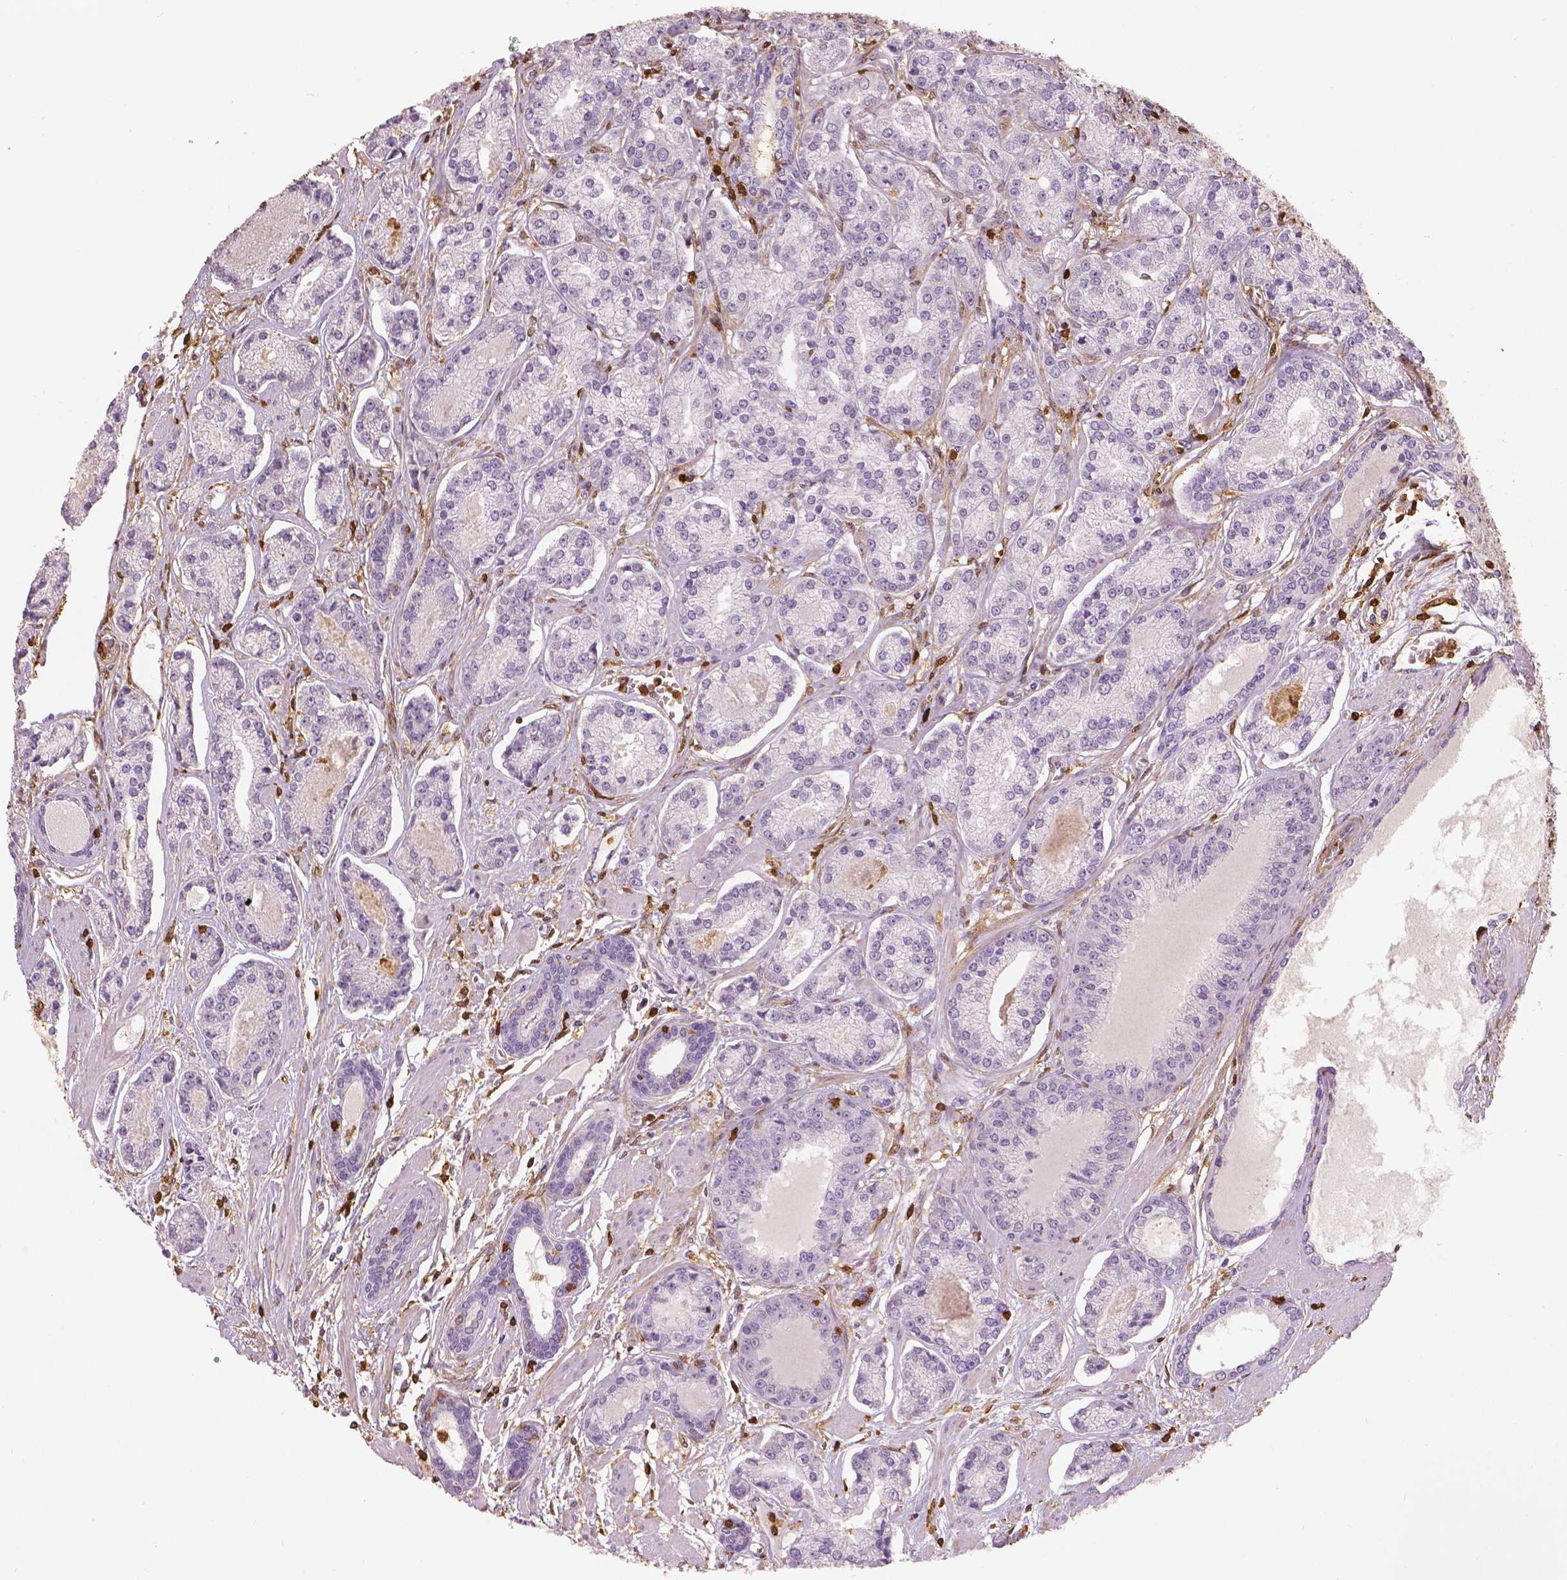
{"staining": {"intensity": "negative", "quantity": "none", "location": "none"}, "tissue": "prostate cancer", "cell_type": "Tumor cells", "image_type": "cancer", "snomed": [{"axis": "morphology", "description": "Adenocarcinoma, NOS"}, {"axis": "topography", "description": "Prostate"}], "caption": "This is an immunohistochemistry (IHC) histopathology image of prostate cancer (adenocarcinoma). There is no expression in tumor cells.", "gene": "S100A4", "patient": {"sex": "male", "age": 64}}